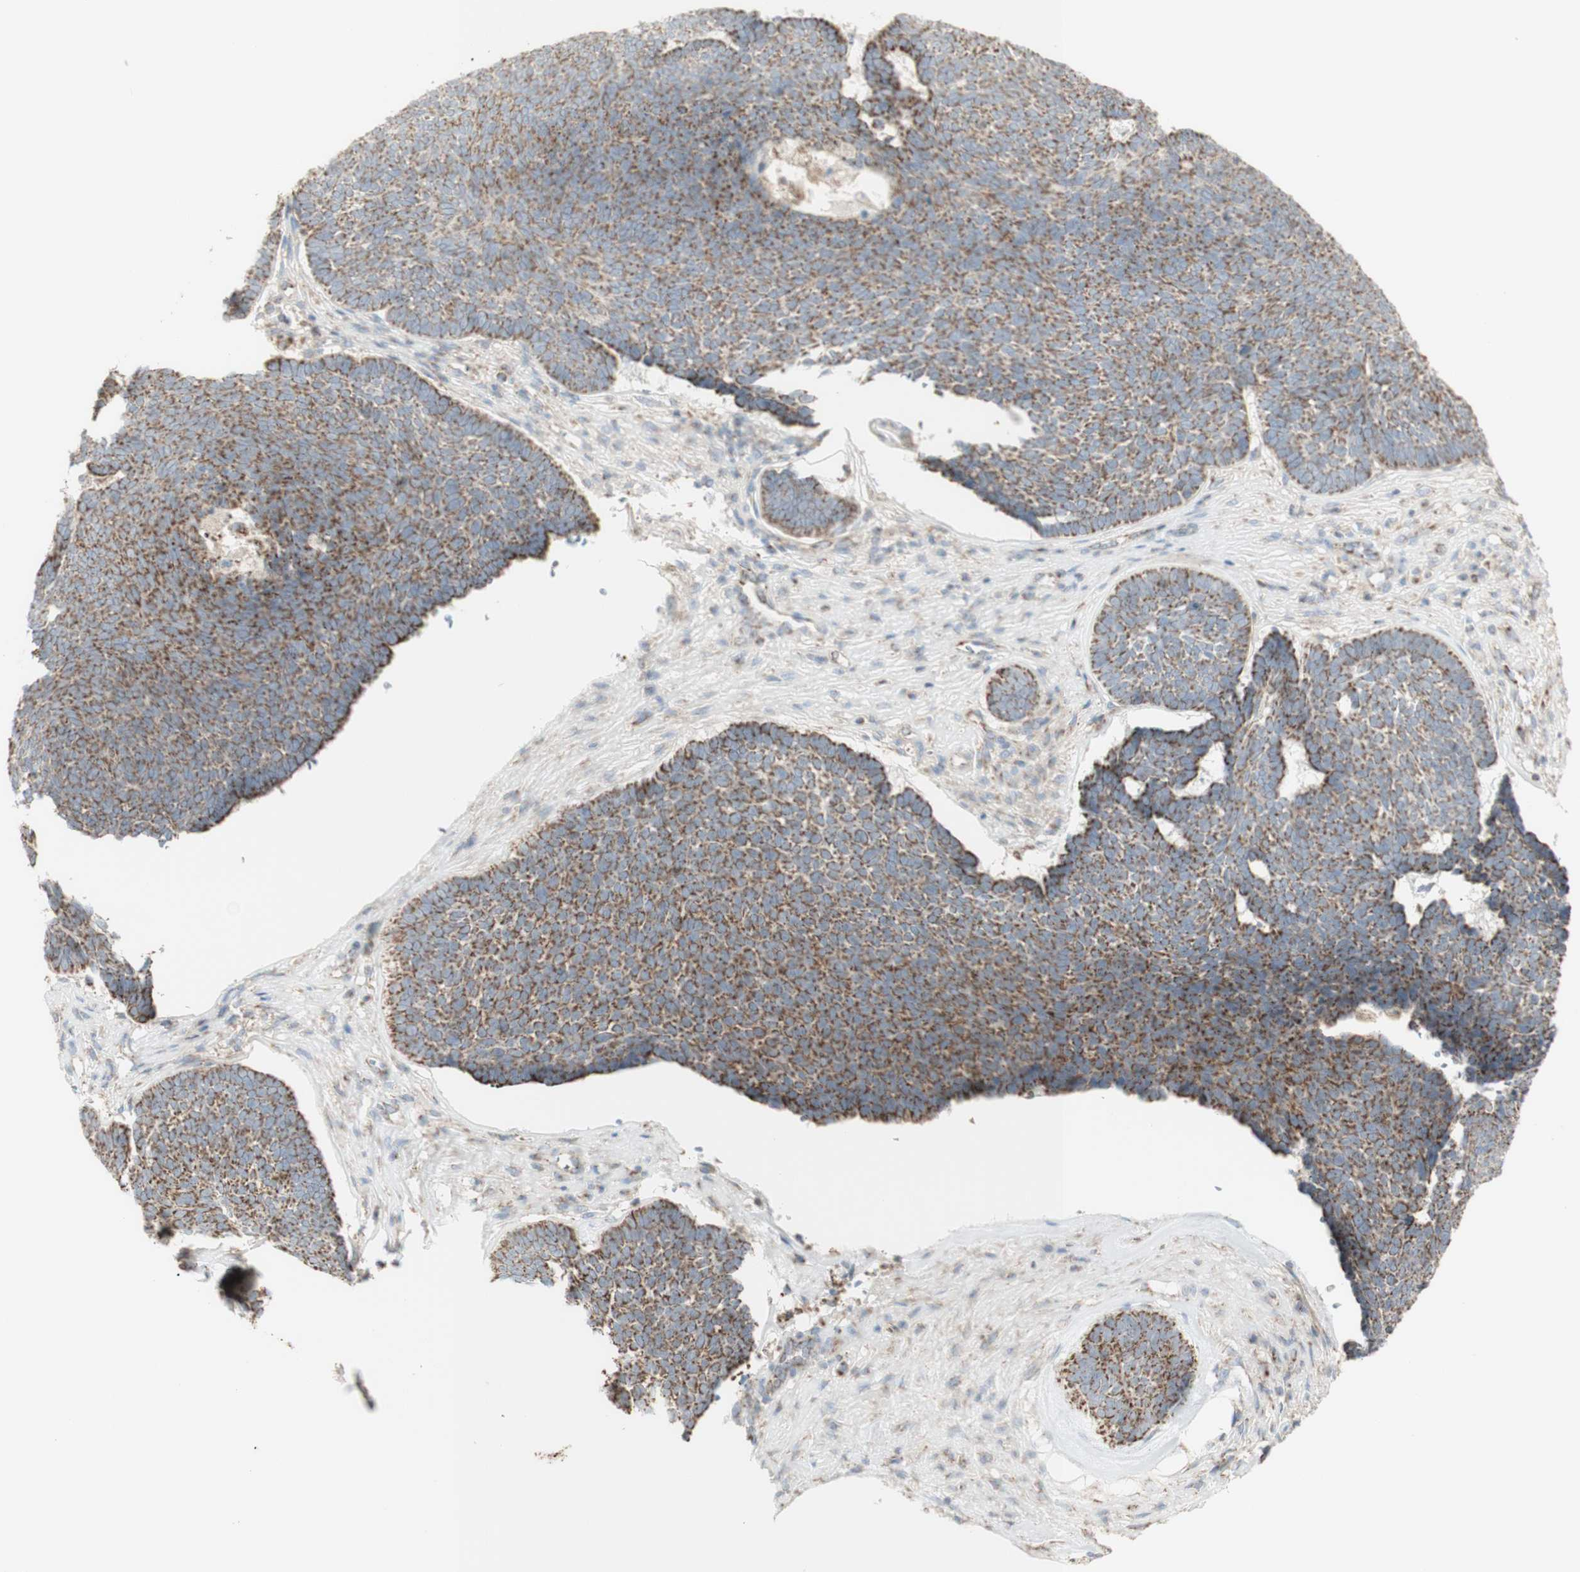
{"staining": {"intensity": "moderate", "quantity": ">75%", "location": "cytoplasmic/membranous"}, "tissue": "skin cancer", "cell_type": "Tumor cells", "image_type": "cancer", "snomed": [{"axis": "morphology", "description": "Basal cell carcinoma"}, {"axis": "topography", "description": "Skin"}], "caption": "Basal cell carcinoma (skin) stained with DAB immunohistochemistry displays medium levels of moderate cytoplasmic/membranous staining in about >75% of tumor cells.", "gene": "LETM1", "patient": {"sex": "male", "age": 84}}